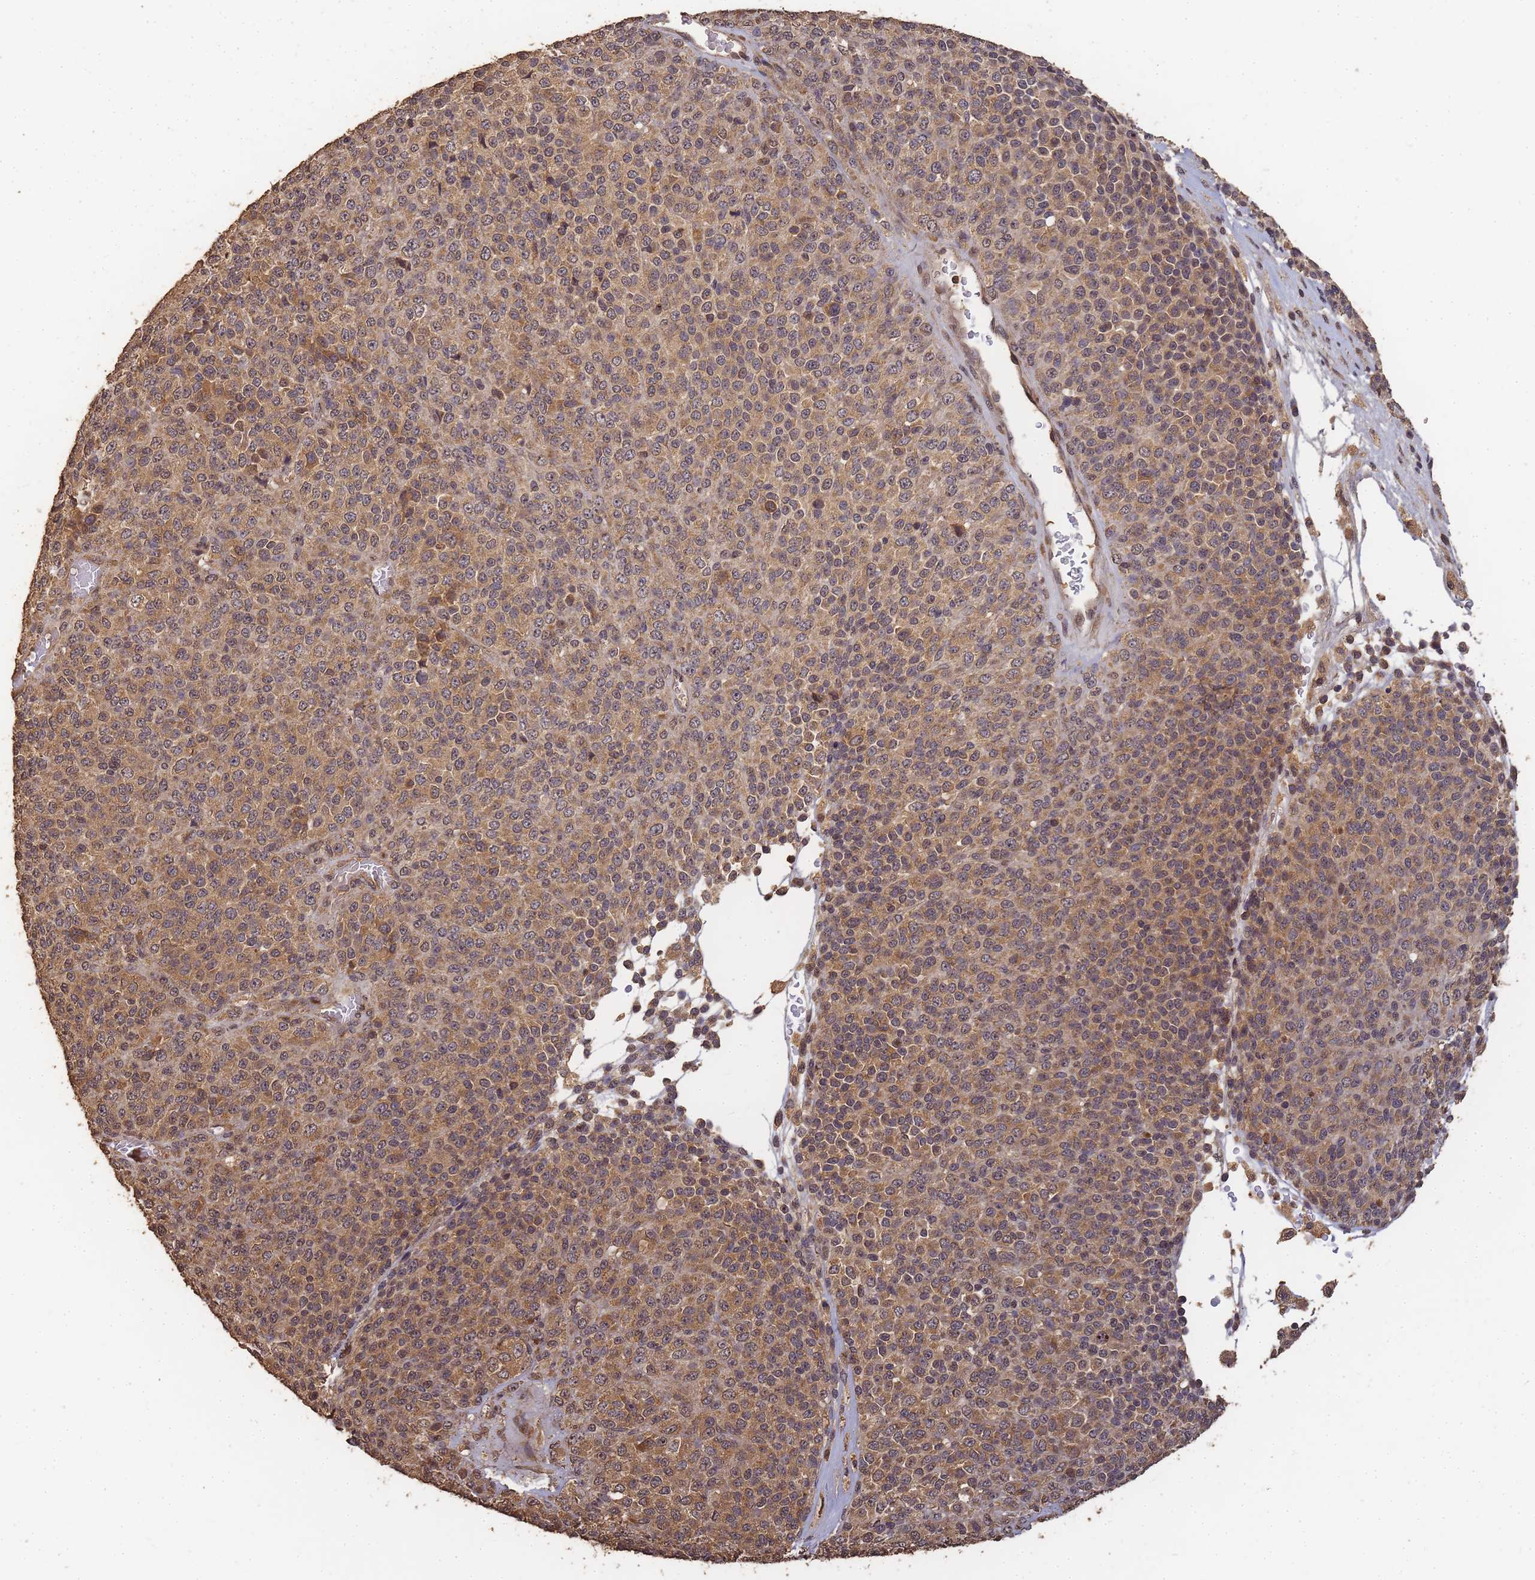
{"staining": {"intensity": "moderate", "quantity": ">75%", "location": "cytoplasmic/membranous,nuclear"}, "tissue": "melanoma", "cell_type": "Tumor cells", "image_type": "cancer", "snomed": [{"axis": "morphology", "description": "Malignant melanoma, Metastatic site"}, {"axis": "topography", "description": "Brain"}], "caption": "Immunohistochemical staining of melanoma demonstrates medium levels of moderate cytoplasmic/membranous and nuclear staining in approximately >75% of tumor cells.", "gene": "ALKBH1", "patient": {"sex": "female", "age": 56}}